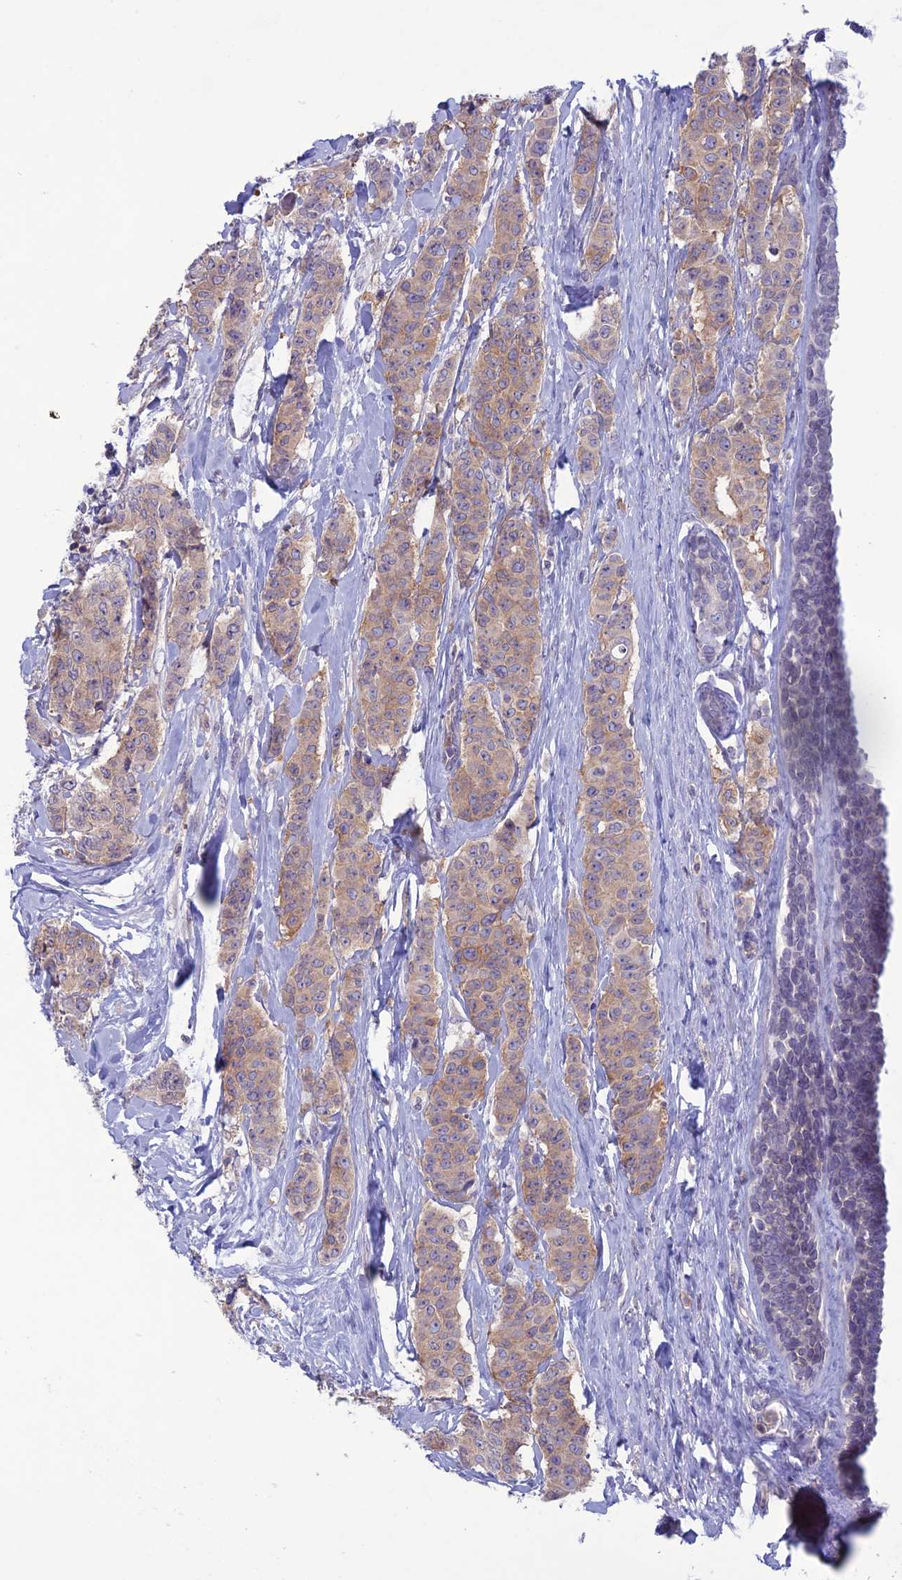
{"staining": {"intensity": "weak", "quantity": "25%-75%", "location": "cytoplasmic/membranous"}, "tissue": "breast cancer", "cell_type": "Tumor cells", "image_type": "cancer", "snomed": [{"axis": "morphology", "description": "Duct carcinoma"}, {"axis": "topography", "description": "Breast"}], "caption": "The micrograph displays staining of infiltrating ductal carcinoma (breast), revealing weak cytoplasmic/membranous protein staining (brown color) within tumor cells. Immunohistochemistry stains the protein of interest in brown and the nuclei are stained blue.", "gene": "WDR46", "patient": {"sex": "female", "age": 40}}